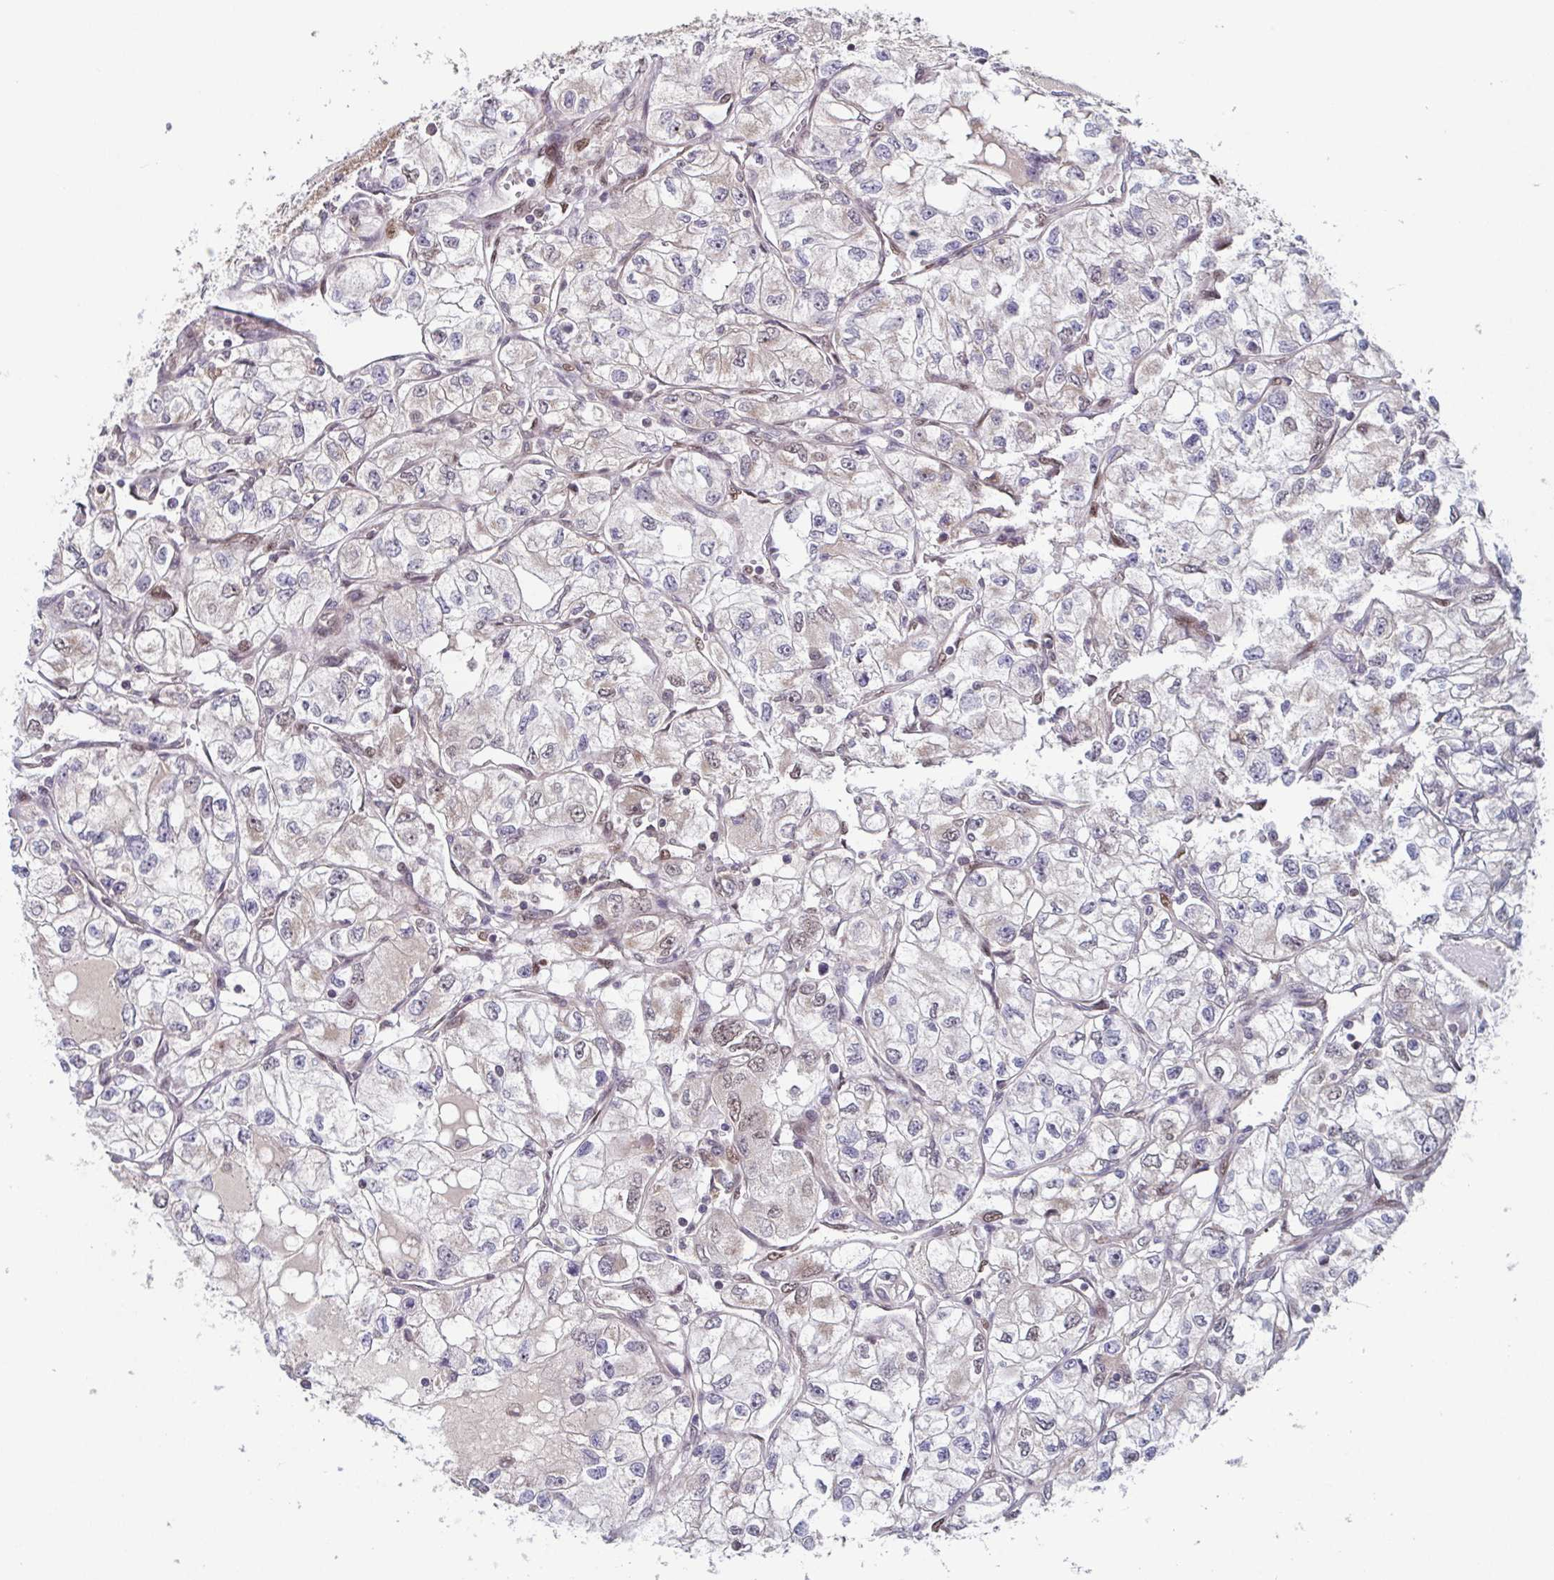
{"staining": {"intensity": "negative", "quantity": "none", "location": "none"}, "tissue": "renal cancer", "cell_type": "Tumor cells", "image_type": "cancer", "snomed": [{"axis": "morphology", "description": "Adenocarcinoma, NOS"}, {"axis": "topography", "description": "Kidney"}], "caption": "DAB immunohistochemical staining of human renal cancer displays no significant staining in tumor cells.", "gene": "TTC19", "patient": {"sex": "female", "age": 59}}